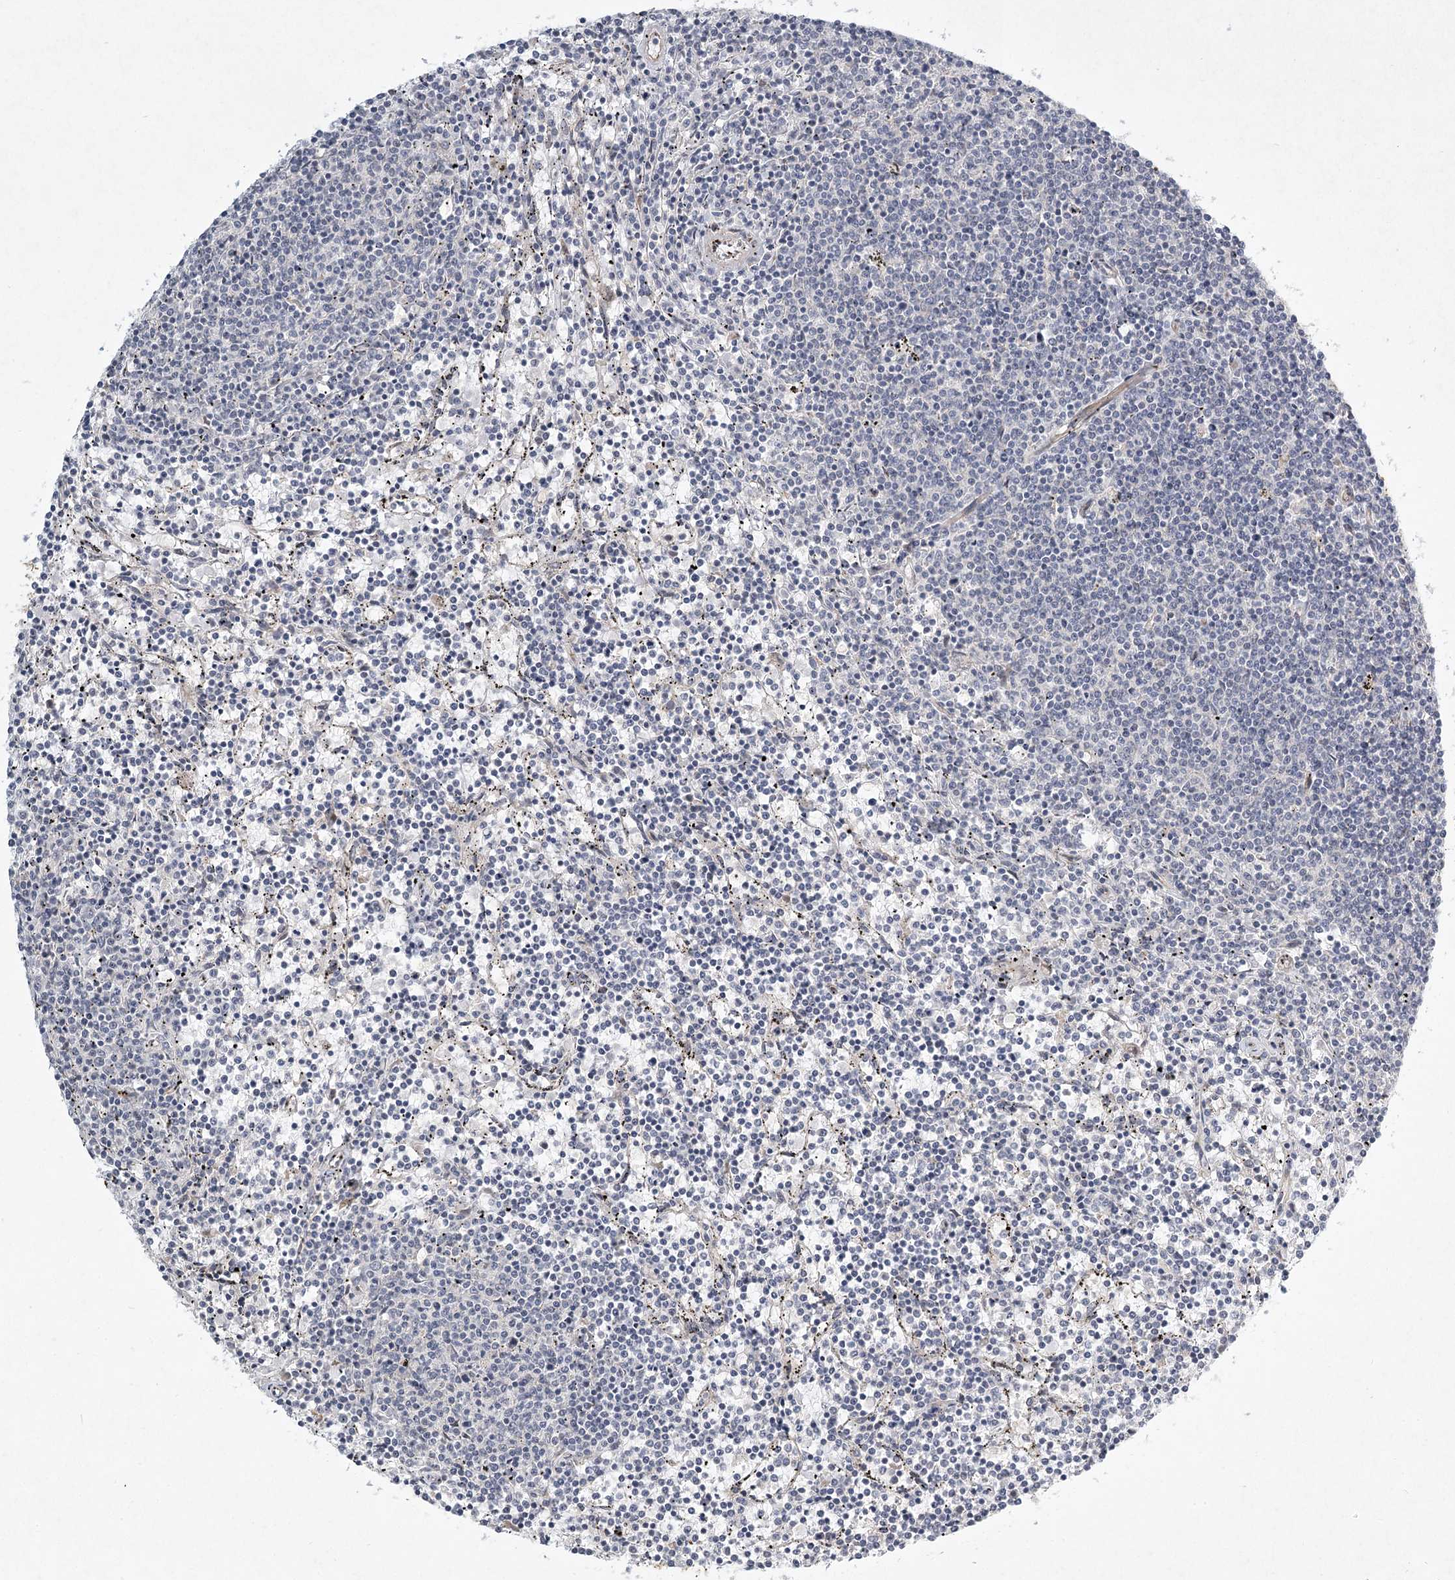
{"staining": {"intensity": "negative", "quantity": "none", "location": "none"}, "tissue": "lymphoma", "cell_type": "Tumor cells", "image_type": "cancer", "snomed": [{"axis": "morphology", "description": "Malignant lymphoma, non-Hodgkin's type, Low grade"}, {"axis": "topography", "description": "Spleen"}], "caption": "IHC of human low-grade malignant lymphoma, non-Hodgkin's type displays no staining in tumor cells.", "gene": "MEPE", "patient": {"sex": "female", "age": 50}}